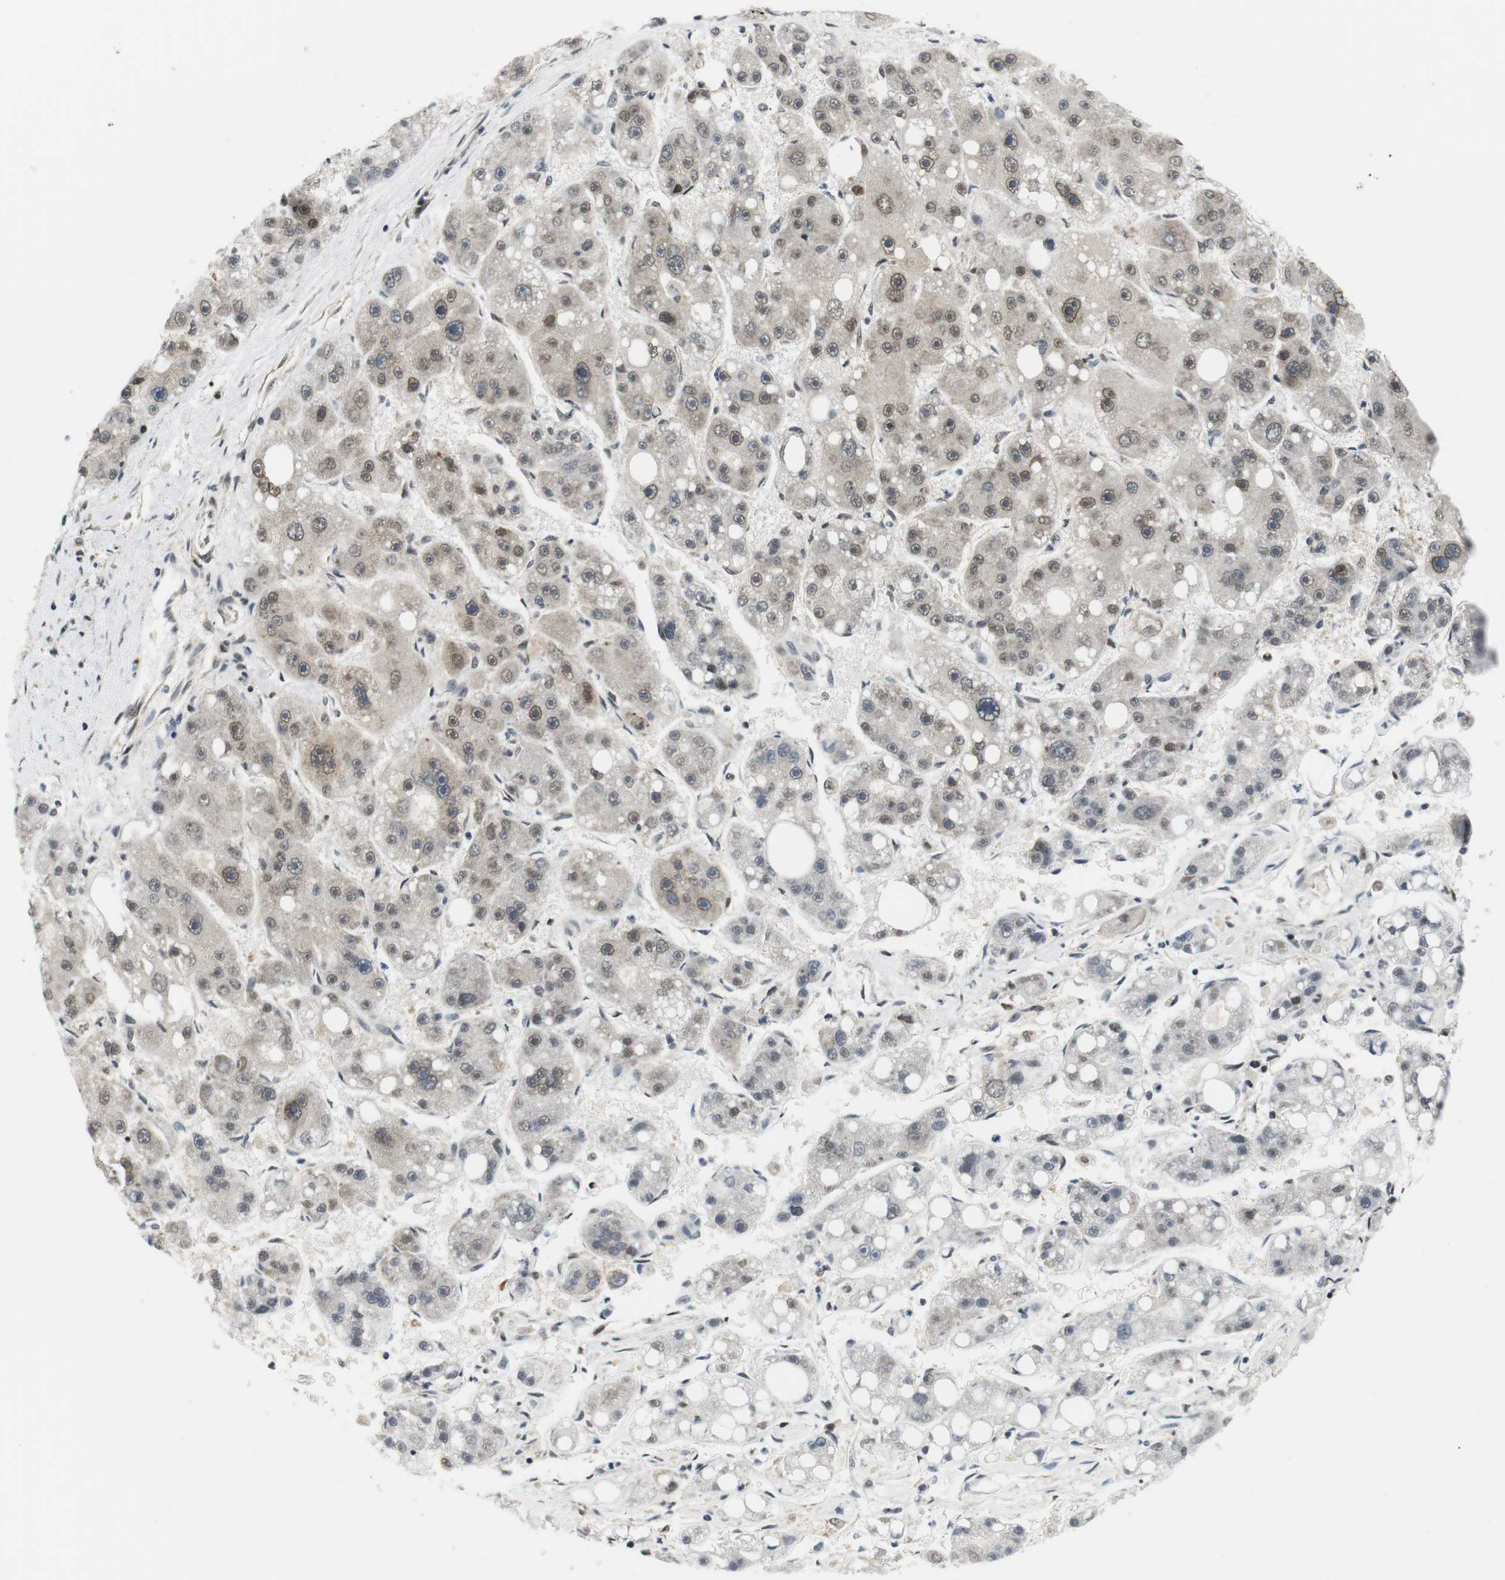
{"staining": {"intensity": "weak", "quantity": "25%-75%", "location": "nuclear"}, "tissue": "liver cancer", "cell_type": "Tumor cells", "image_type": "cancer", "snomed": [{"axis": "morphology", "description": "Carcinoma, Hepatocellular, NOS"}, {"axis": "topography", "description": "Liver"}], "caption": "Liver cancer (hepatocellular carcinoma) stained with a brown dye demonstrates weak nuclear positive expression in about 25%-75% of tumor cells.", "gene": "CSNK2B", "patient": {"sex": "female", "age": 61}}